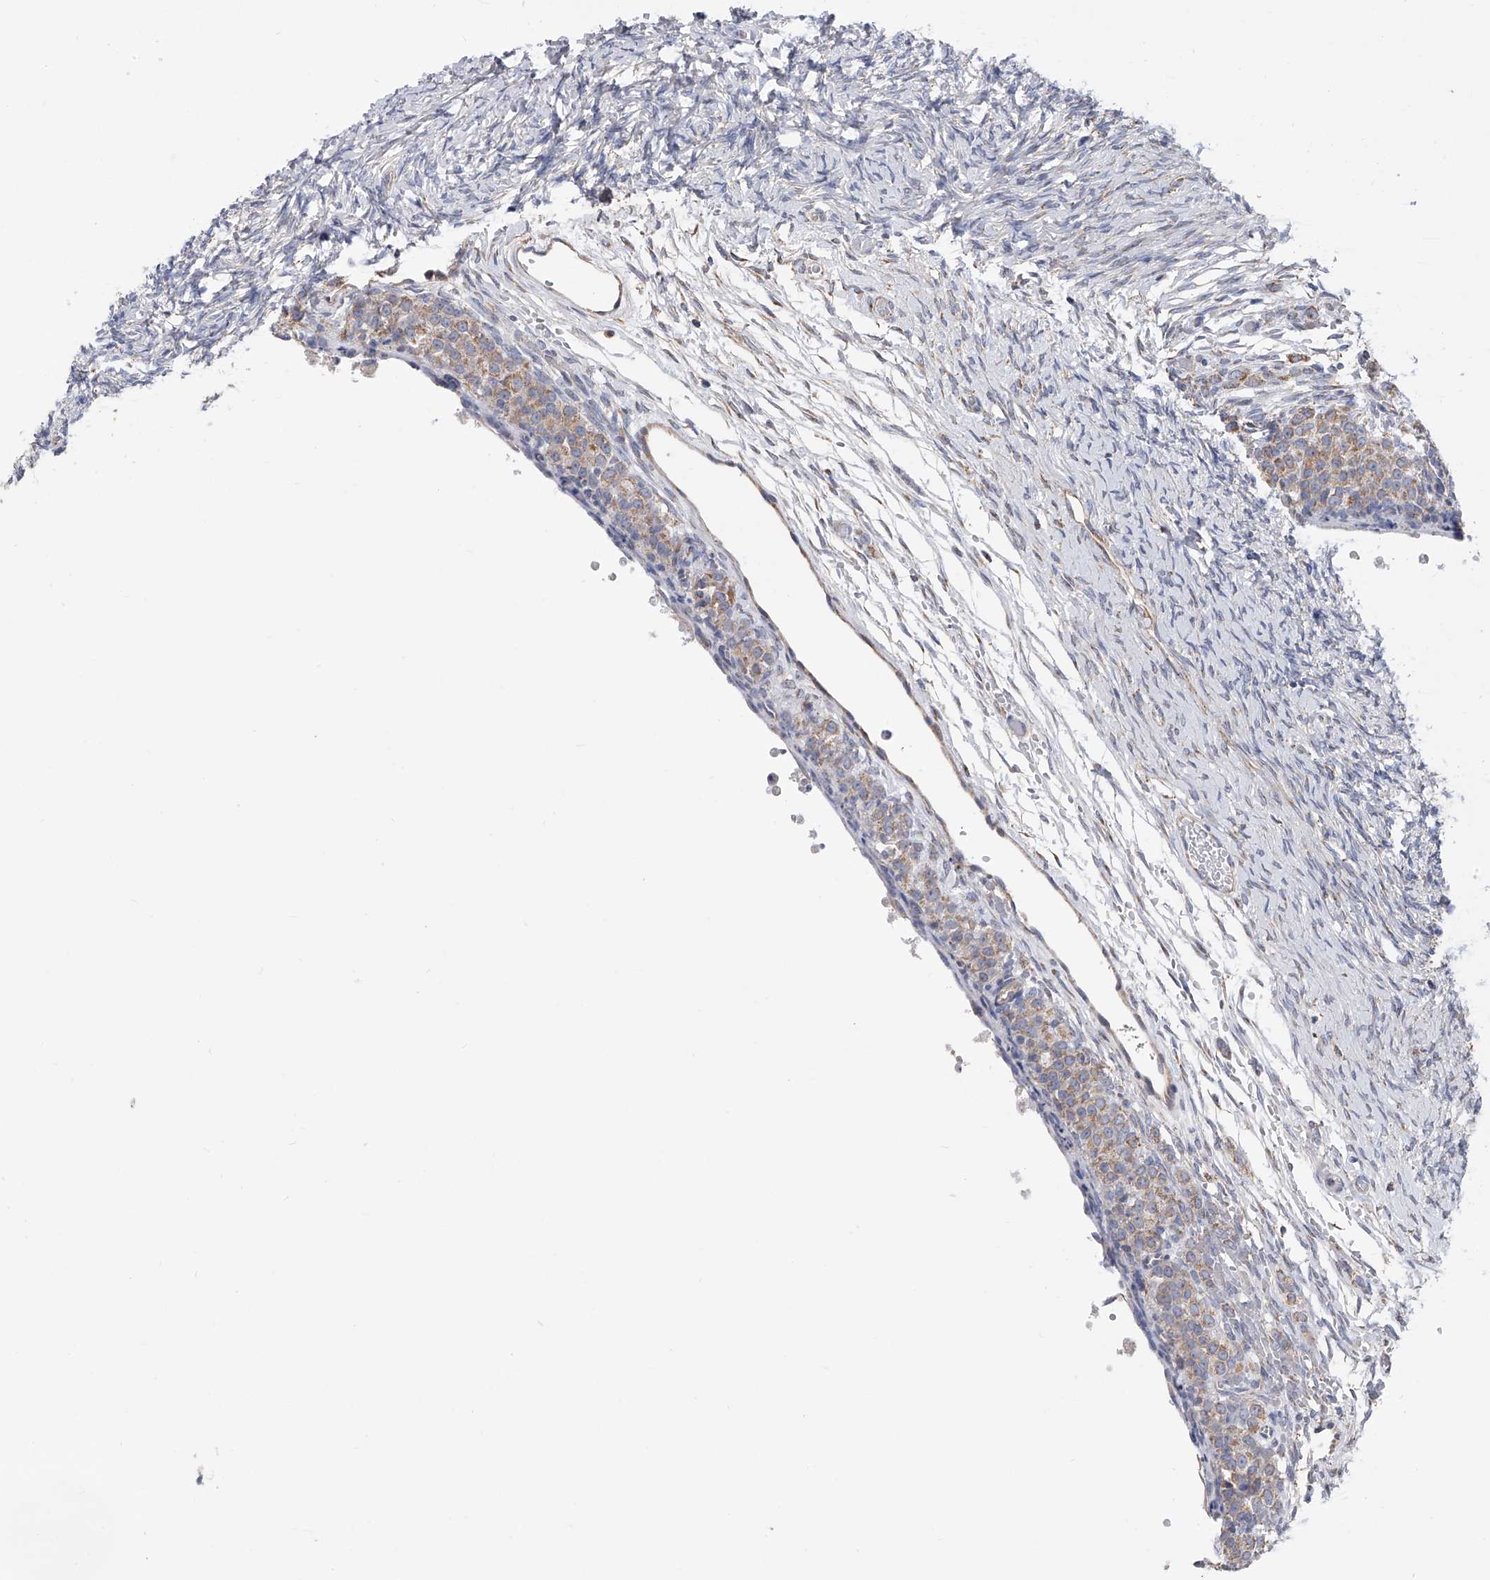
{"staining": {"intensity": "negative", "quantity": "none", "location": "none"}, "tissue": "ovary", "cell_type": "Ovarian stroma cells", "image_type": "normal", "snomed": [{"axis": "morphology", "description": "Adenocarcinoma, NOS"}, {"axis": "topography", "description": "Endometrium"}], "caption": "A histopathology image of ovary stained for a protein displays no brown staining in ovarian stroma cells. (Brightfield microscopy of DAB immunohistochemistry (IHC) at high magnification).", "gene": "PDSS2", "patient": {"sex": "female", "age": 32}}